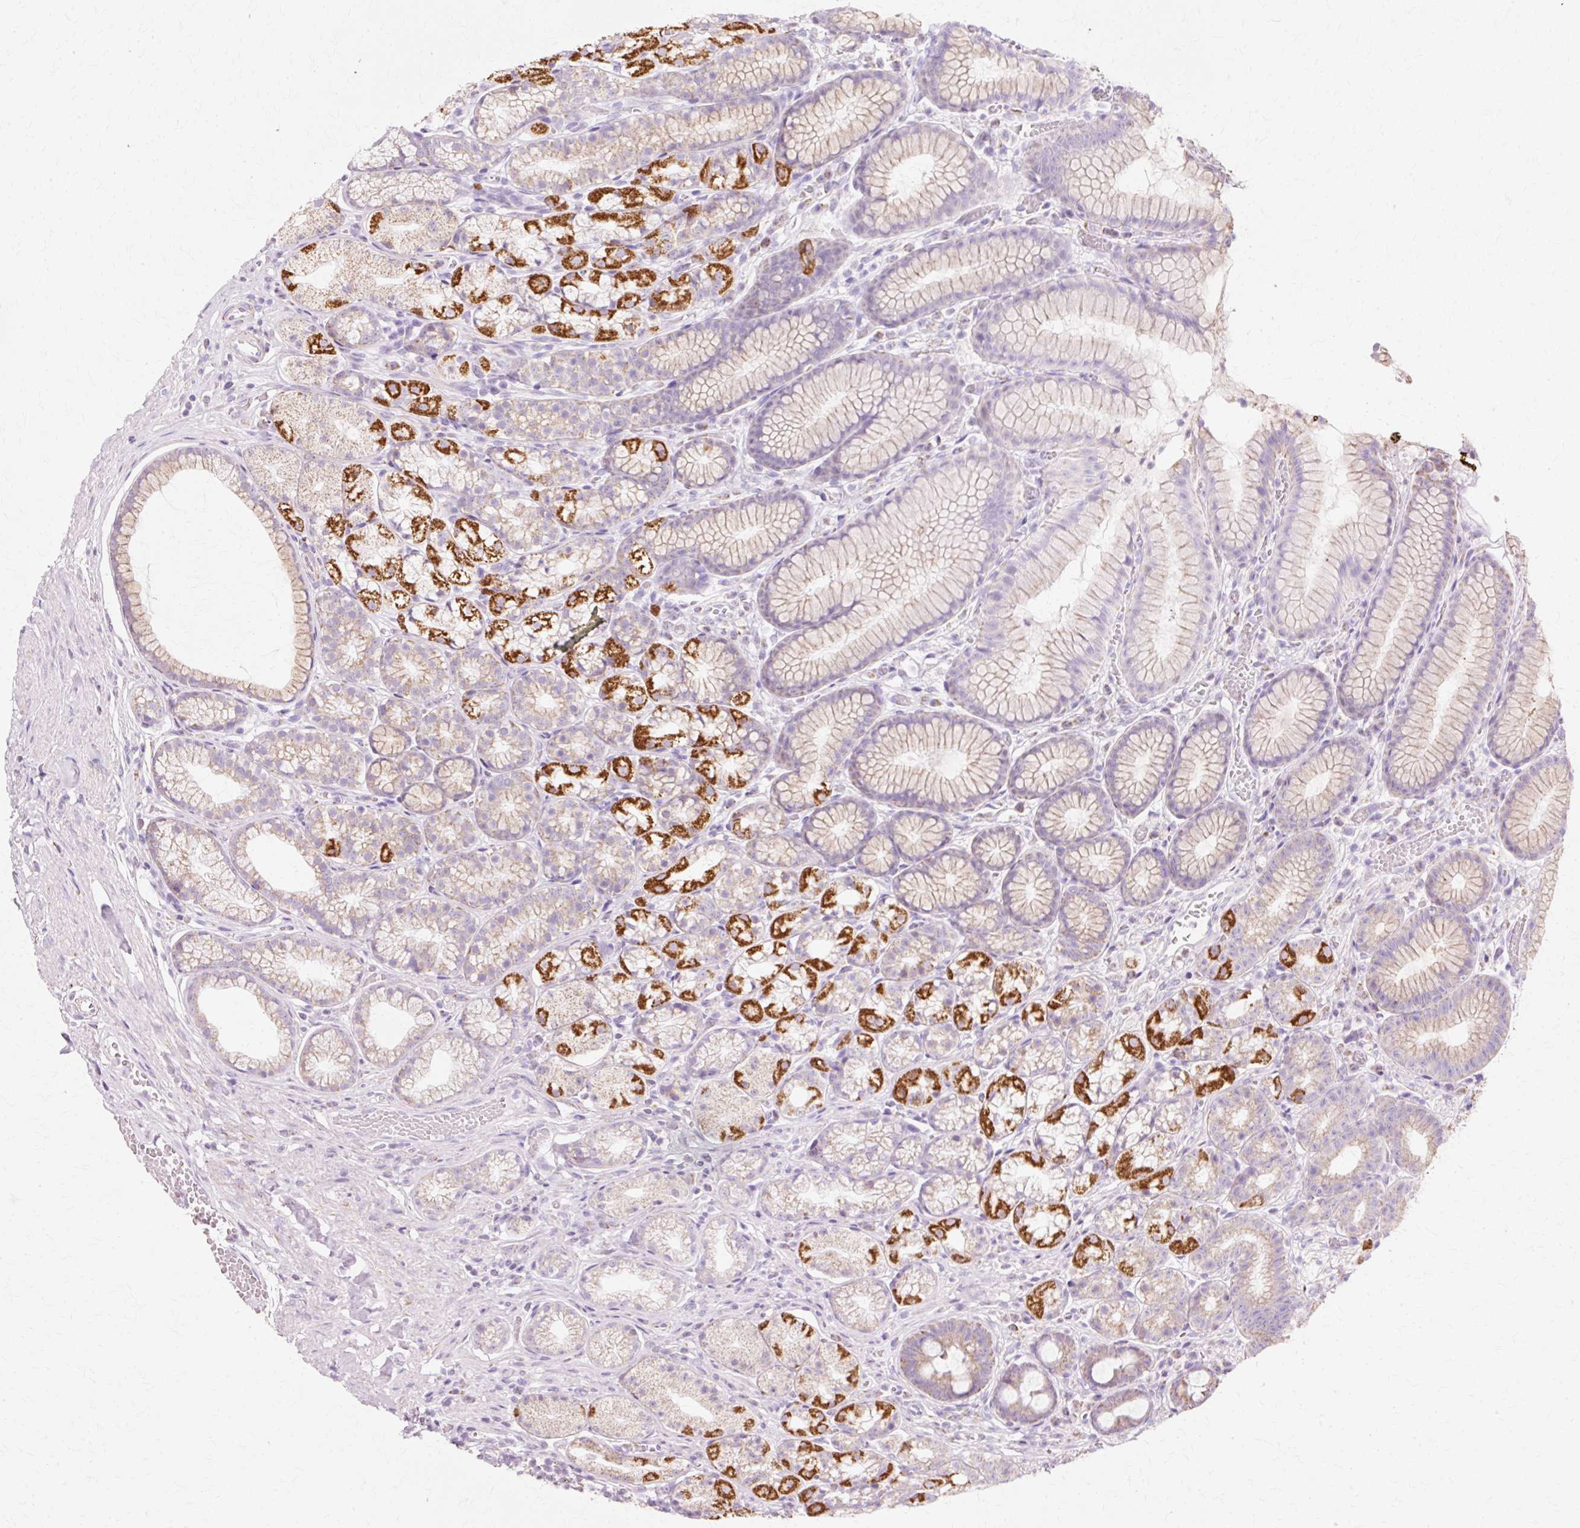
{"staining": {"intensity": "strong", "quantity": "<25%", "location": "cytoplasmic/membranous"}, "tissue": "stomach", "cell_type": "Glandular cells", "image_type": "normal", "snomed": [{"axis": "morphology", "description": "Normal tissue, NOS"}, {"axis": "topography", "description": "Smooth muscle"}, {"axis": "topography", "description": "Stomach"}], "caption": "Glandular cells reveal strong cytoplasmic/membranous staining in approximately <25% of cells in benign stomach. Ihc stains the protein of interest in brown and the nuclei are stained blue.", "gene": "ATP5PO", "patient": {"sex": "male", "age": 70}}